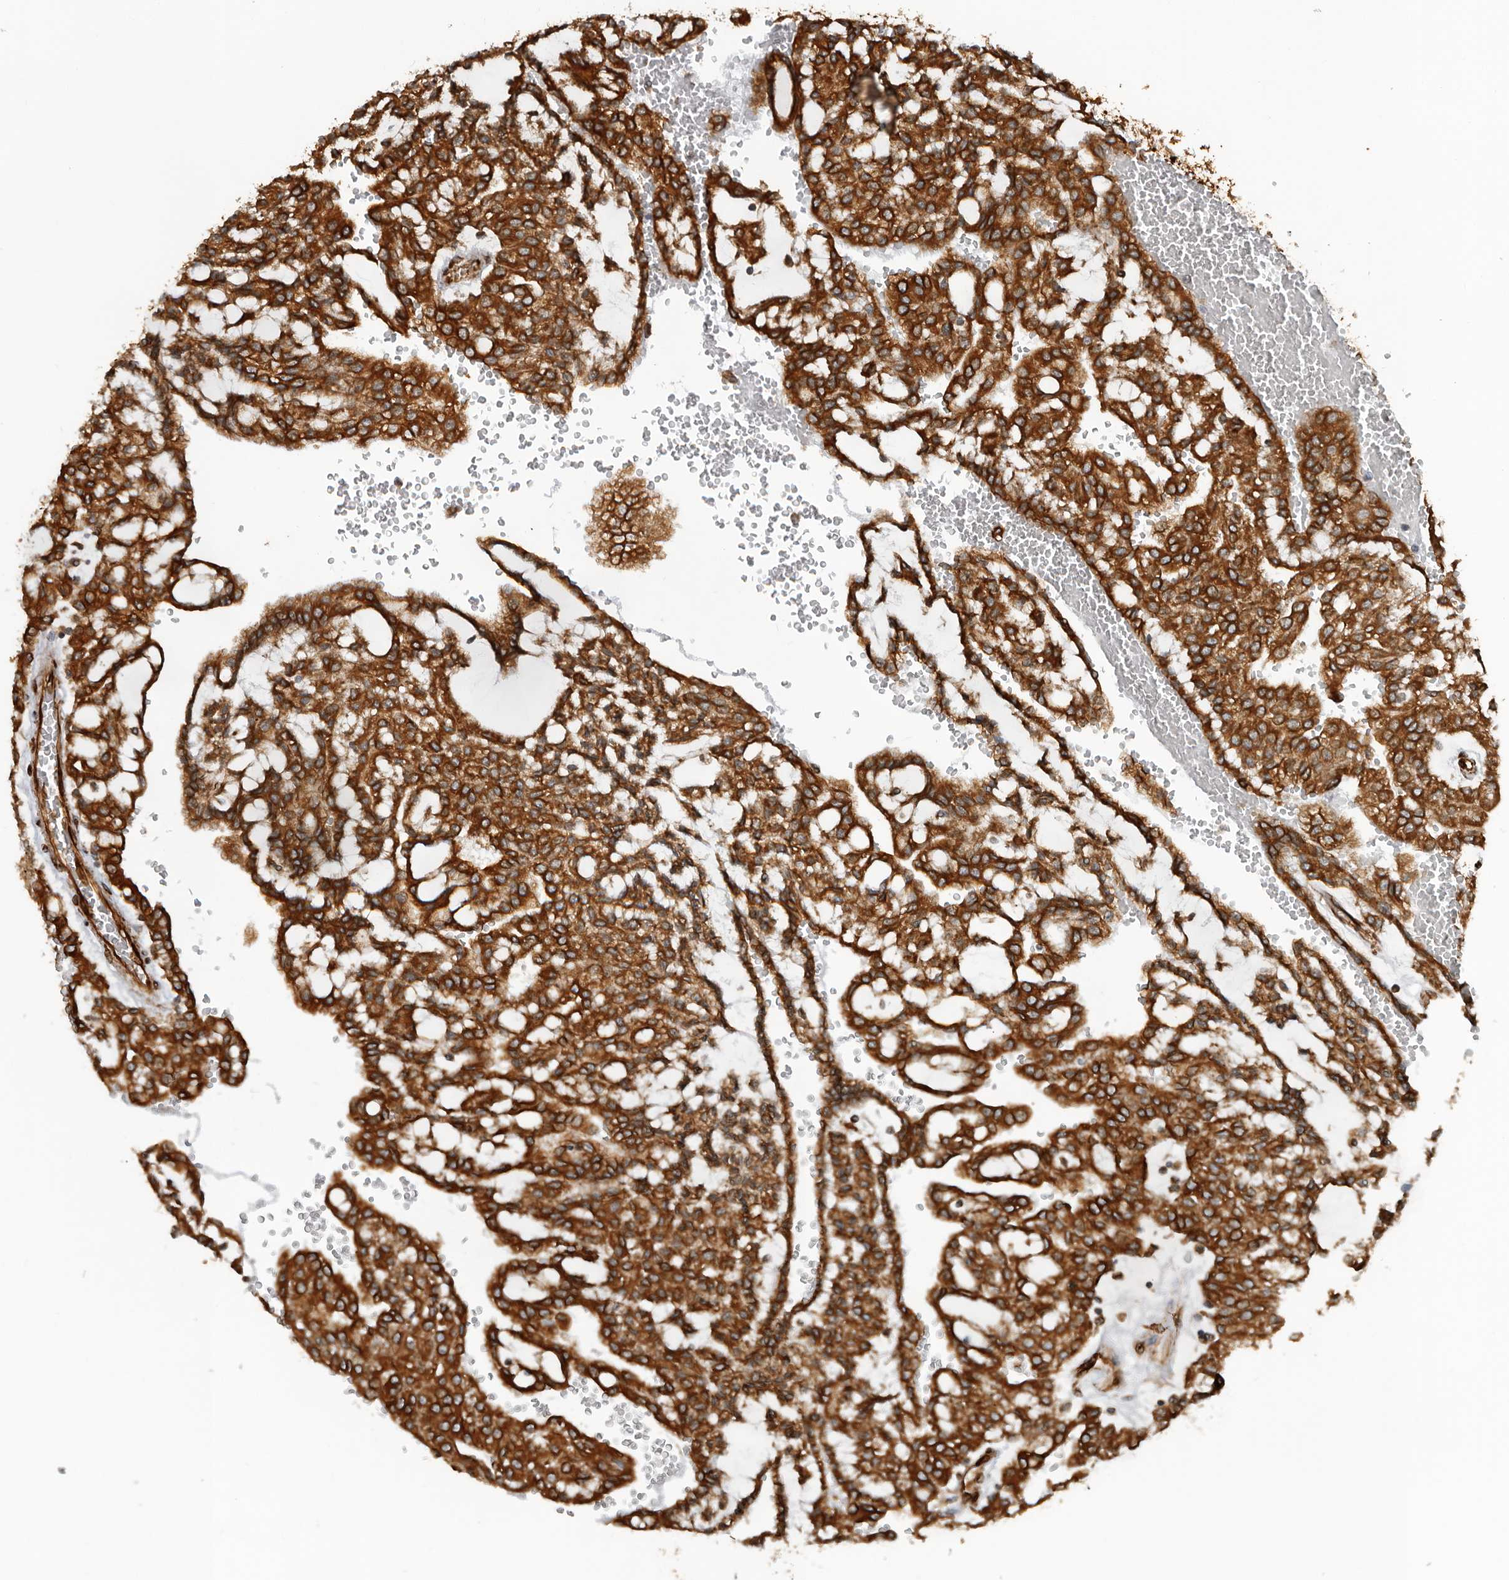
{"staining": {"intensity": "strong", "quantity": ">75%", "location": "cytoplasmic/membranous"}, "tissue": "renal cancer", "cell_type": "Tumor cells", "image_type": "cancer", "snomed": [{"axis": "morphology", "description": "Adenocarcinoma, NOS"}, {"axis": "topography", "description": "Kidney"}], "caption": "High-power microscopy captured an IHC histopathology image of renal cancer, revealing strong cytoplasmic/membranous expression in about >75% of tumor cells.", "gene": "CEP350", "patient": {"sex": "male", "age": 63}}